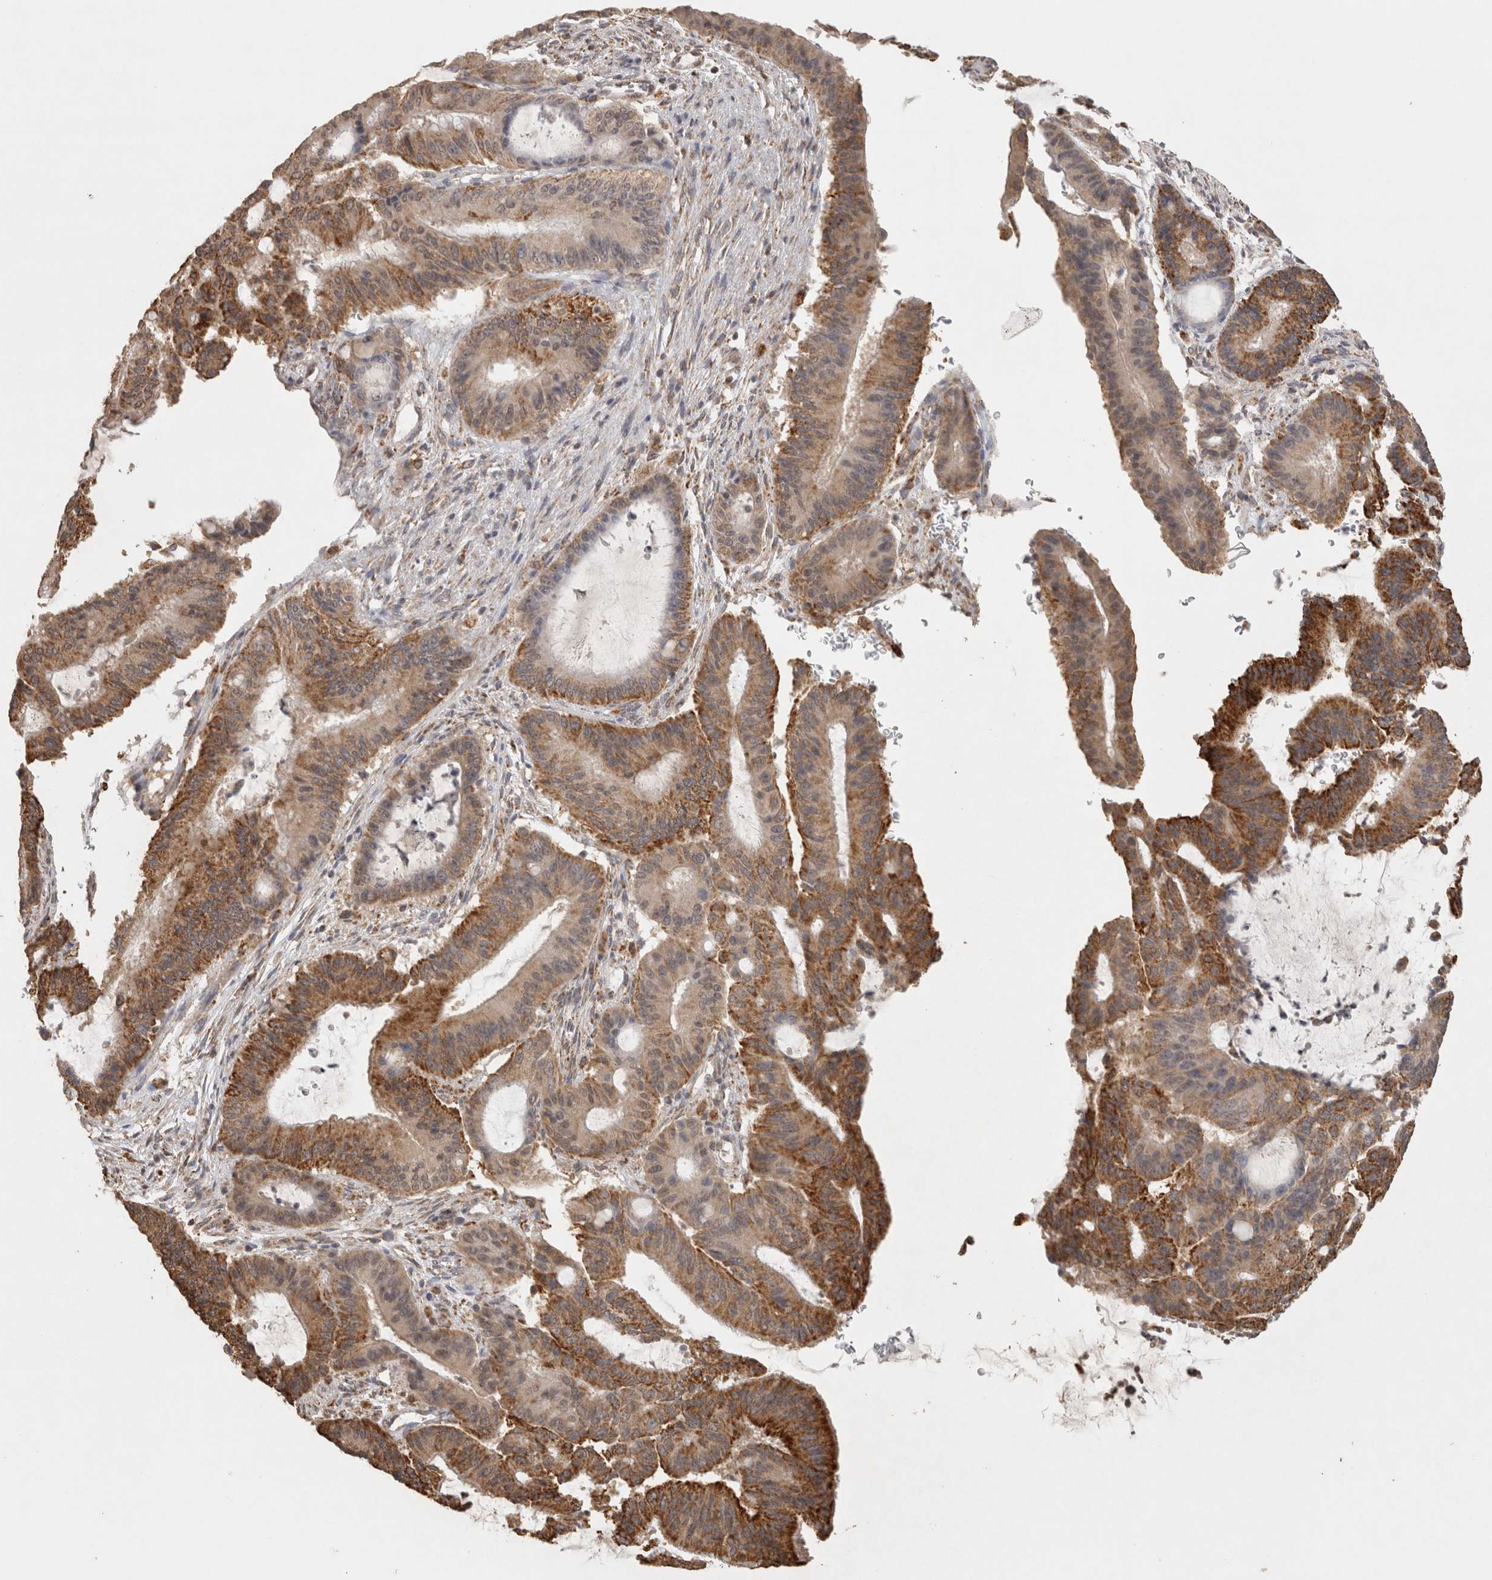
{"staining": {"intensity": "moderate", "quantity": ">75%", "location": "cytoplasmic/membranous"}, "tissue": "liver cancer", "cell_type": "Tumor cells", "image_type": "cancer", "snomed": [{"axis": "morphology", "description": "Cholangiocarcinoma"}, {"axis": "topography", "description": "Liver"}], "caption": "Liver cholangiocarcinoma stained with immunohistochemistry reveals moderate cytoplasmic/membranous expression in approximately >75% of tumor cells.", "gene": "BNIP3L", "patient": {"sex": "female", "age": 73}}